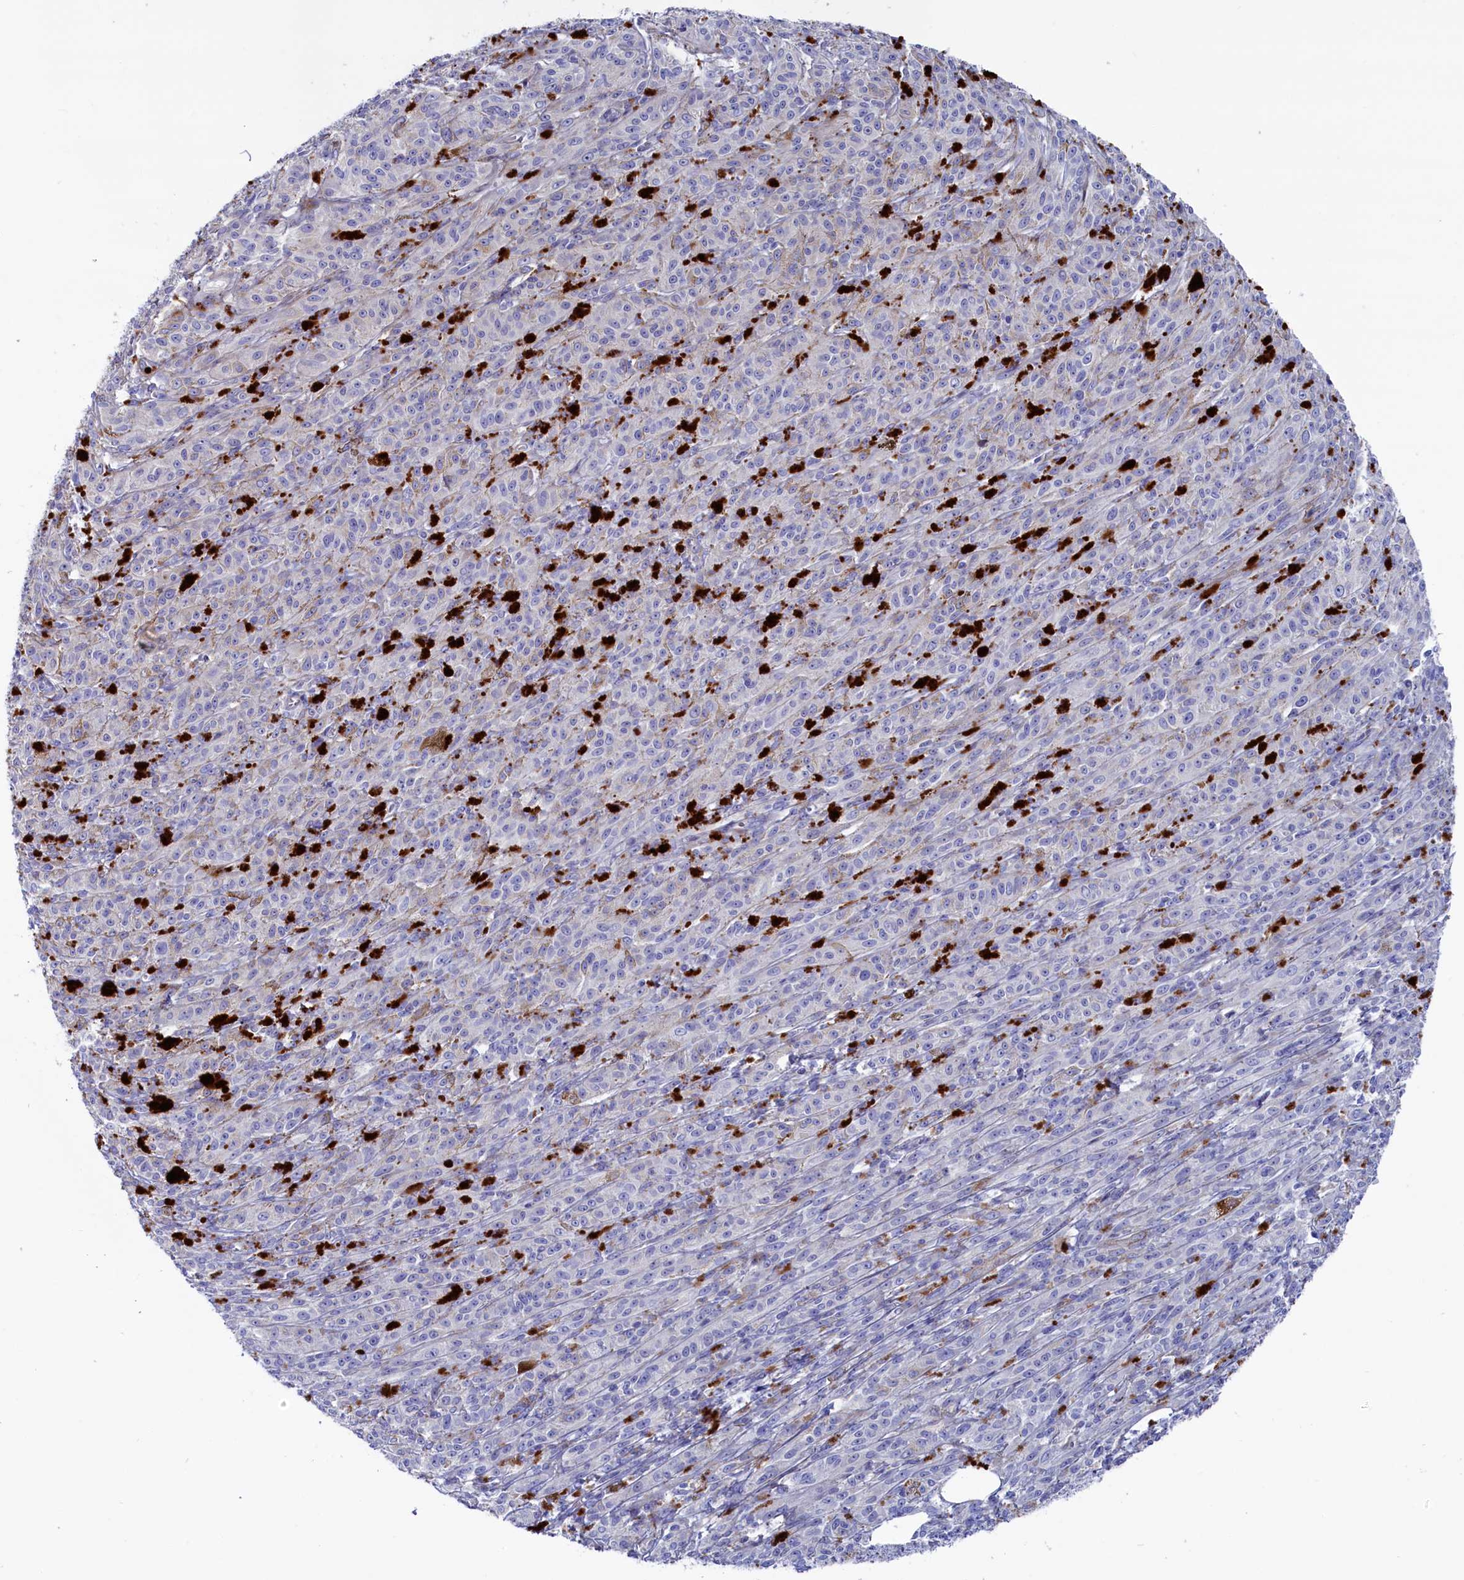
{"staining": {"intensity": "negative", "quantity": "none", "location": "none"}, "tissue": "melanoma", "cell_type": "Tumor cells", "image_type": "cancer", "snomed": [{"axis": "morphology", "description": "Malignant melanoma, NOS"}, {"axis": "topography", "description": "Skin"}], "caption": "A high-resolution histopathology image shows immunohistochemistry staining of malignant melanoma, which shows no significant expression in tumor cells.", "gene": "NUDT7", "patient": {"sex": "female", "age": 52}}